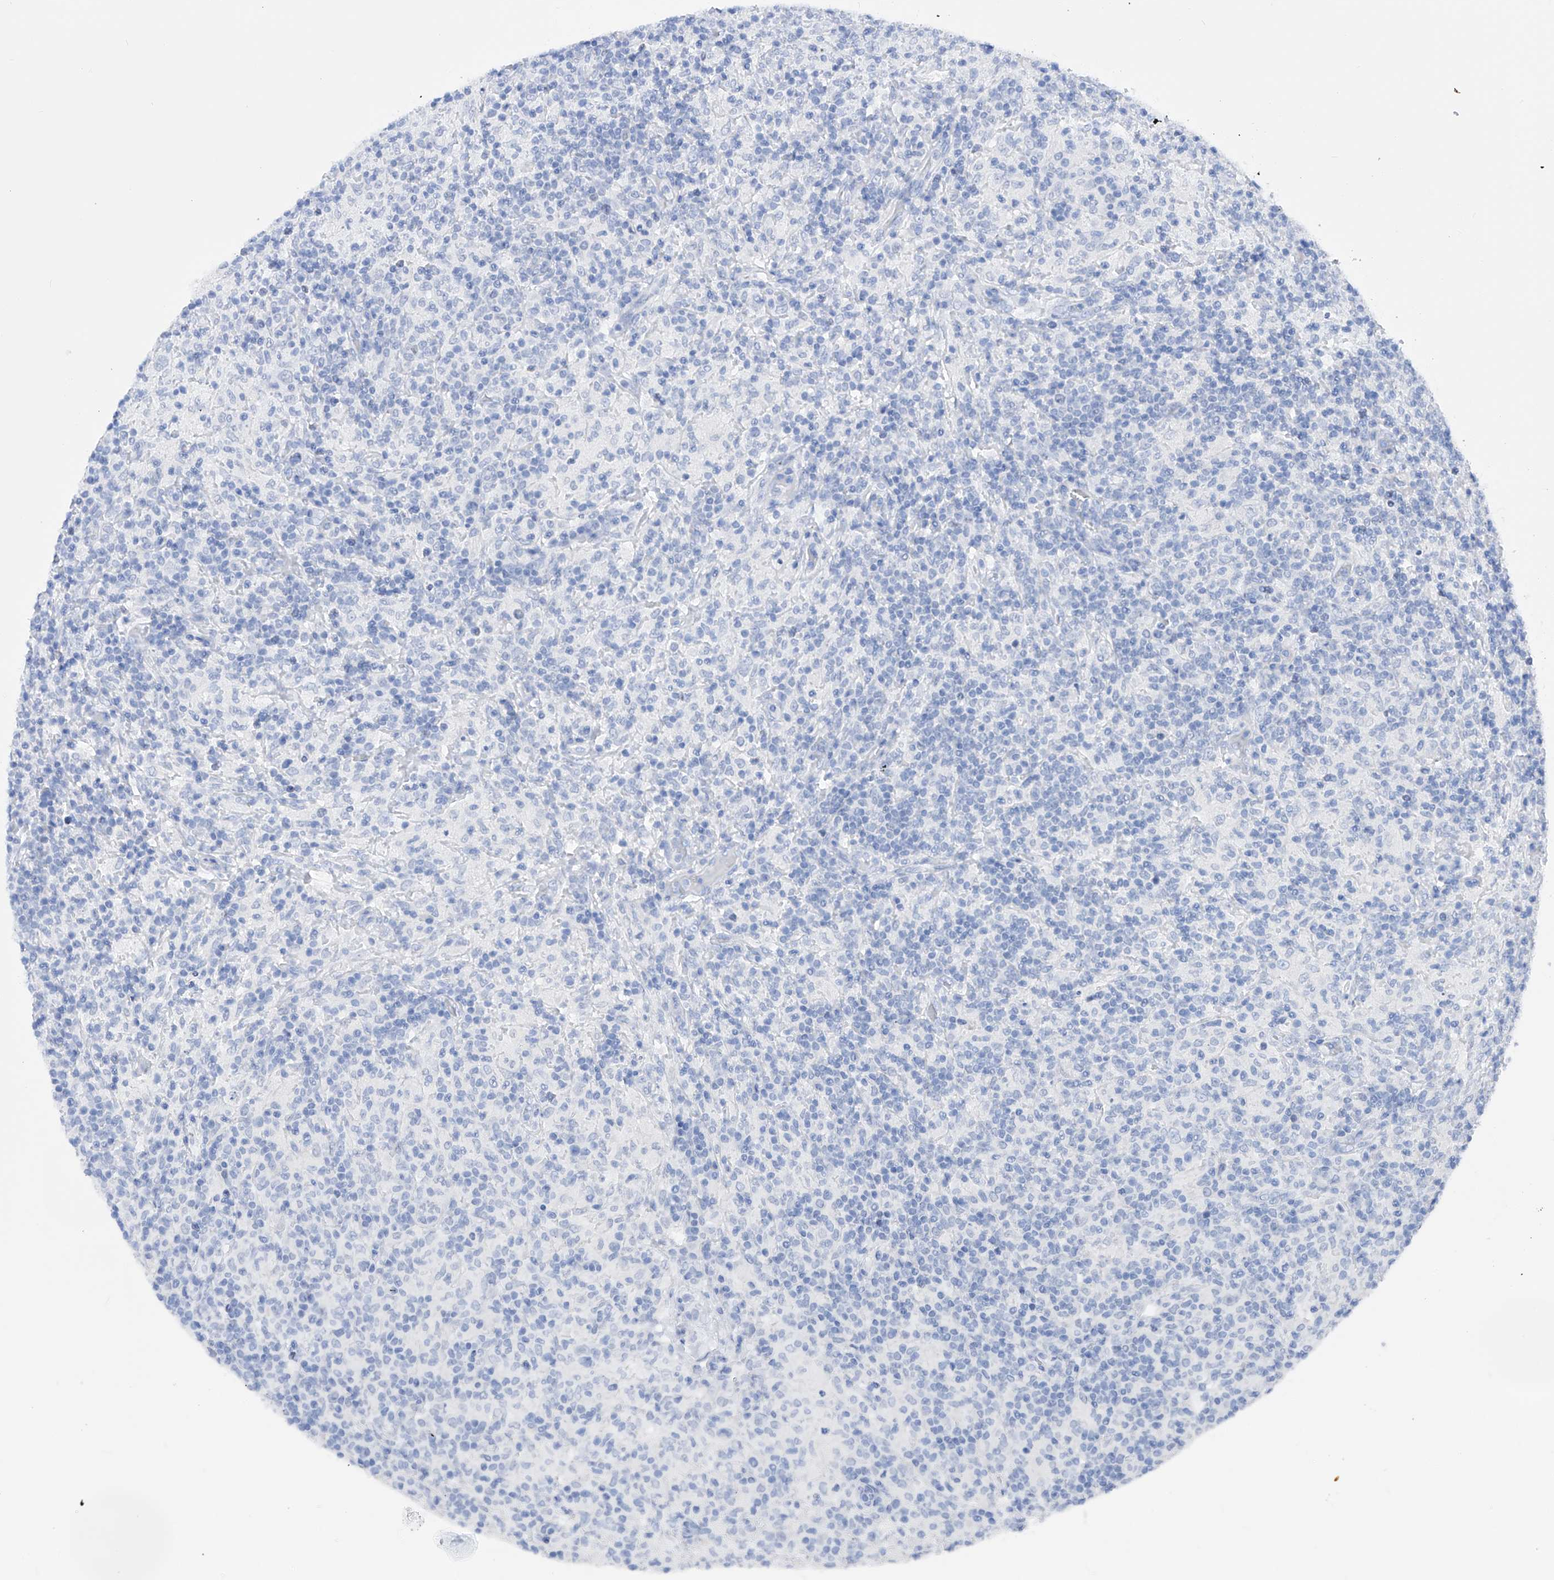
{"staining": {"intensity": "negative", "quantity": "none", "location": "none"}, "tissue": "lymphoma", "cell_type": "Tumor cells", "image_type": "cancer", "snomed": [{"axis": "morphology", "description": "Hodgkin's disease, NOS"}, {"axis": "topography", "description": "Lymph node"}], "caption": "Immunohistochemistry image of human Hodgkin's disease stained for a protein (brown), which reveals no staining in tumor cells.", "gene": "FLG", "patient": {"sex": "male", "age": 70}}